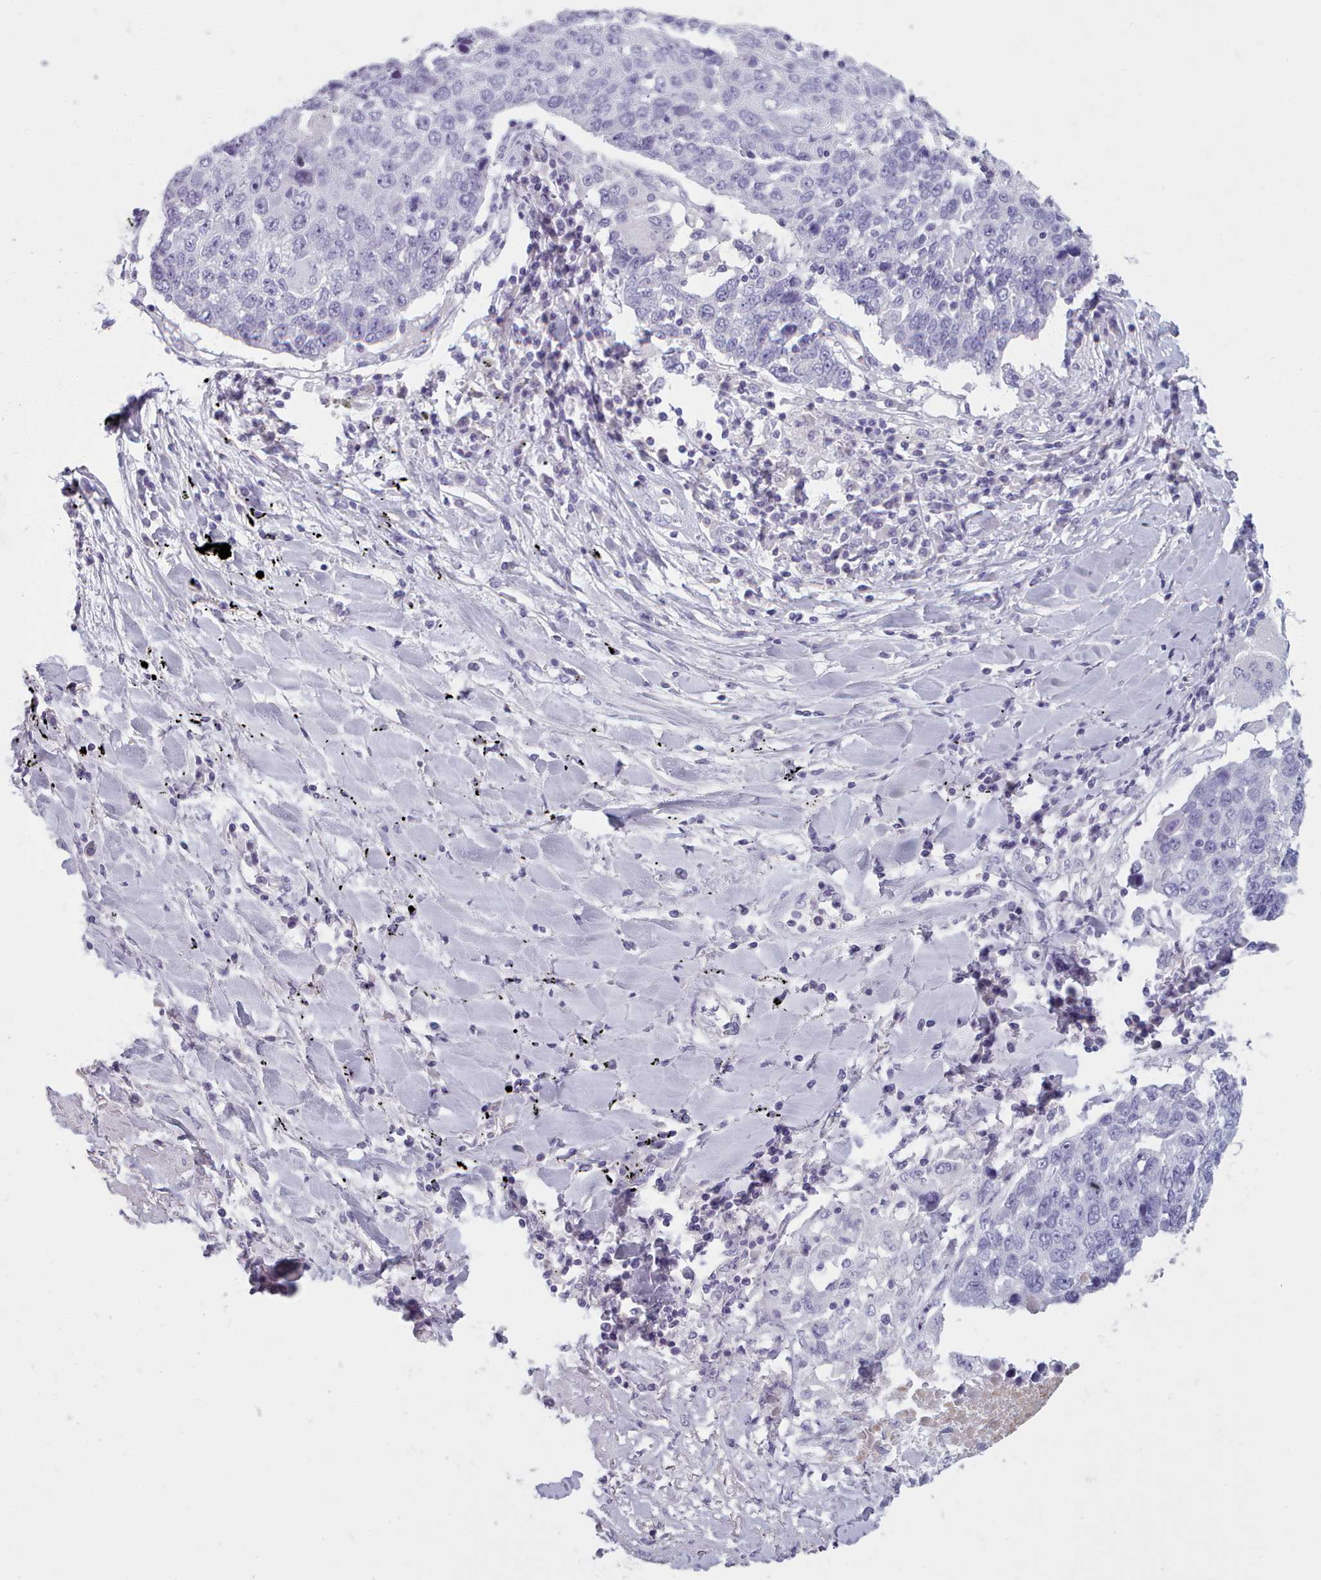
{"staining": {"intensity": "negative", "quantity": "none", "location": "none"}, "tissue": "lung cancer", "cell_type": "Tumor cells", "image_type": "cancer", "snomed": [{"axis": "morphology", "description": "Squamous cell carcinoma, NOS"}, {"axis": "topography", "description": "Lung"}], "caption": "A high-resolution photomicrograph shows IHC staining of lung cancer (squamous cell carcinoma), which shows no significant positivity in tumor cells.", "gene": "ZNF43", "patient": {"sex": "male", "age": 66}}